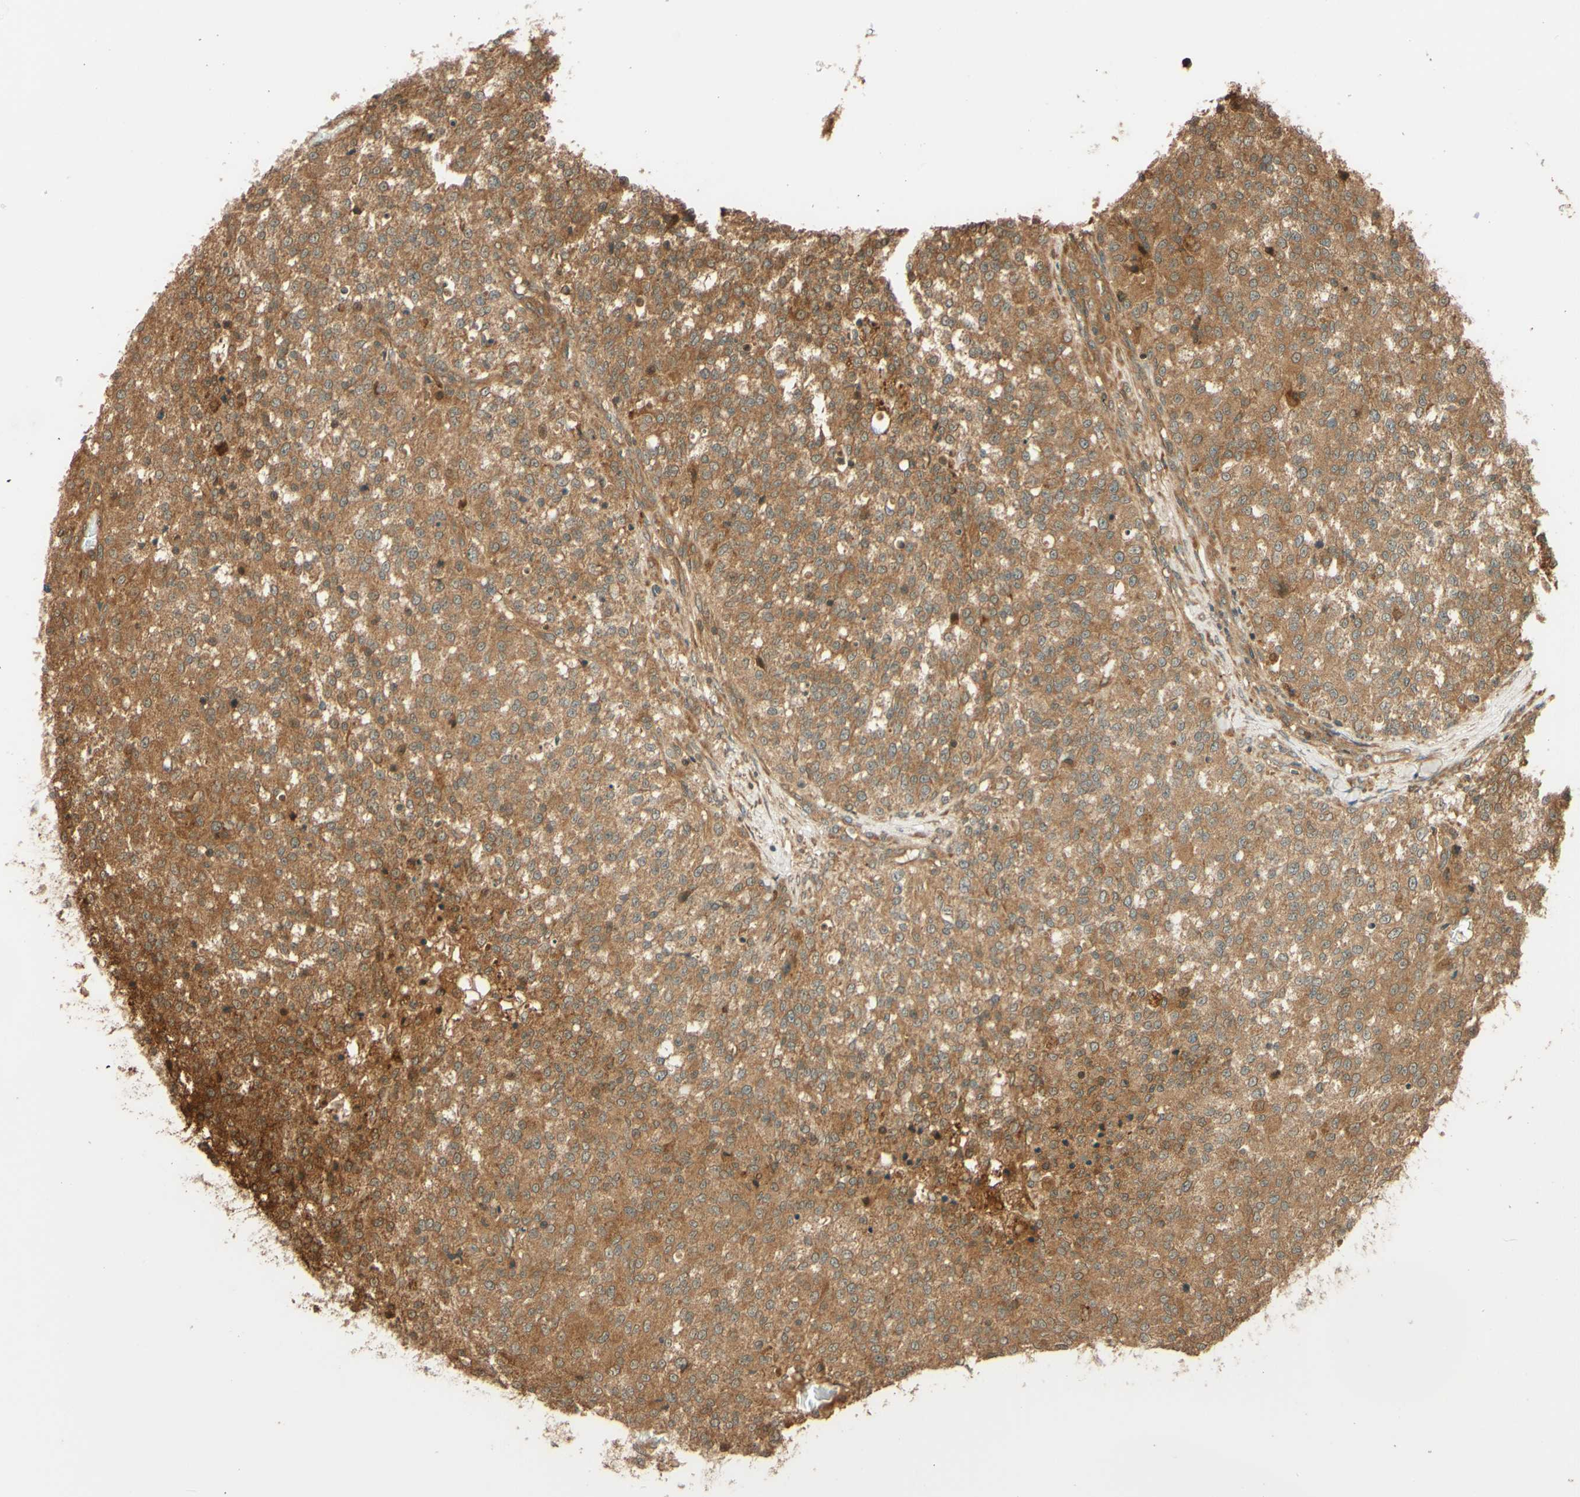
{"staining": {"intensity": "moderate", "quantity": ">75%", "location": "cytoplasmic/membranous"}, "tissue": "testis cancer", "cell_type": "Tumor cells", "image_type": "cancer", "snomed": [{"axis": "morphology", "description": "Seminoma, NOS"}, {"axis": "topography", "description": "Testis"}], "caption": "Testis cancer stained for a protein shows moderate cytoplasmic/membranous positivity in tumor cells.", "gene": "RNF19A", "patient": {"sex": "male", "age": 59}}